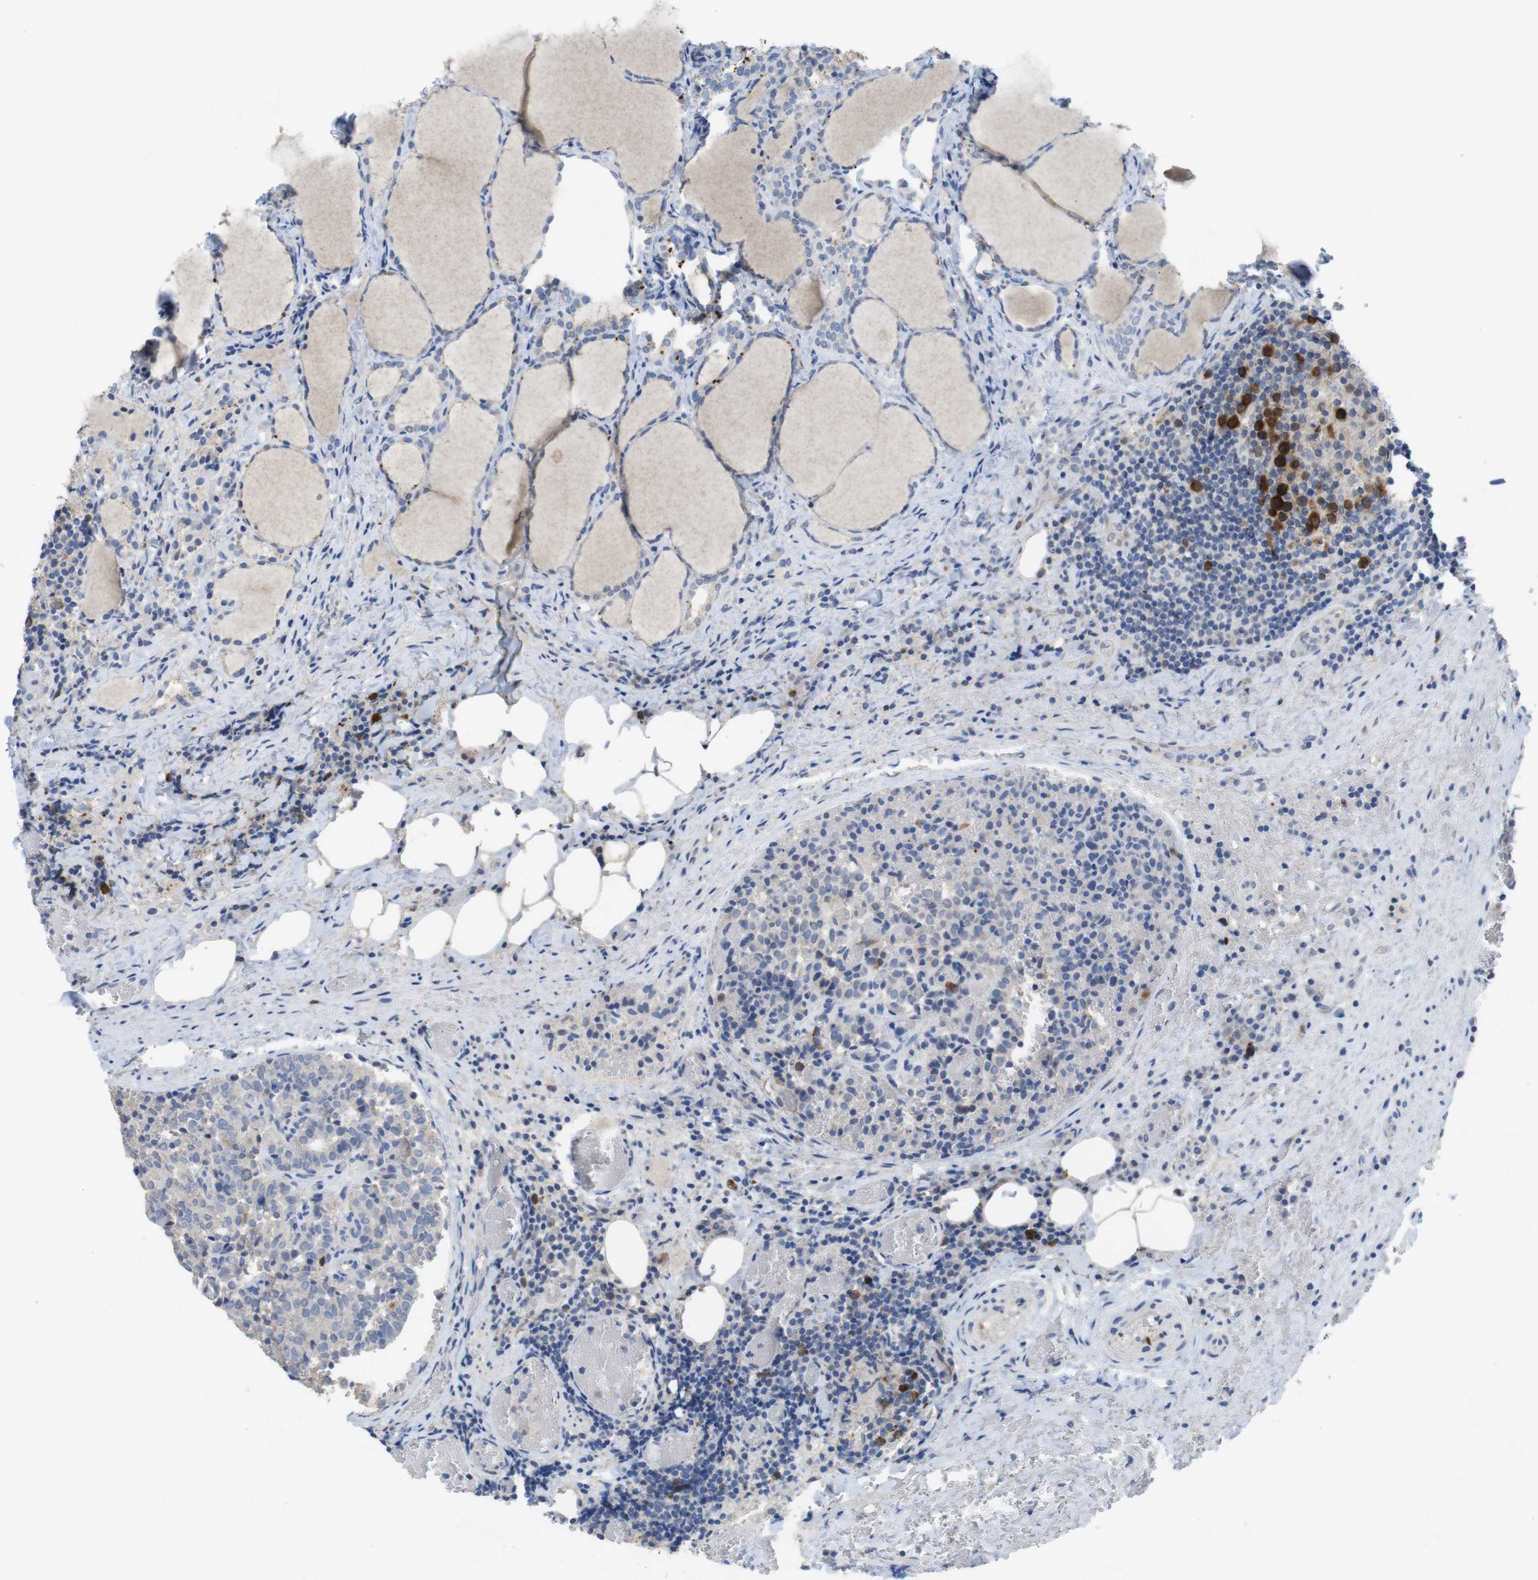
{"staining": {"intensity": "strong", "quantity": "<25%", "location": "nuclear"}, "tissue": "thyroid cancer", "cell_type": "Tumor cells", "image_type": "cancer", "snomed": [{"axis": "morphology", "description": "Normal tissue, NOS"}, {"axis": "morphology", "description": "Papillary adenocarcinoma, NOS"}, {"axis": "topography", "description": "Thyroid gland"}], "caption": "This photomicrograph reveals immunohistochemistry staining of human thyroid papillary adenocarcinoma, with medium strong nuclear expression in about <25% of tumor cells.", "gene": "KPNA2", "patient": {"sex": "female", "age": 30}}